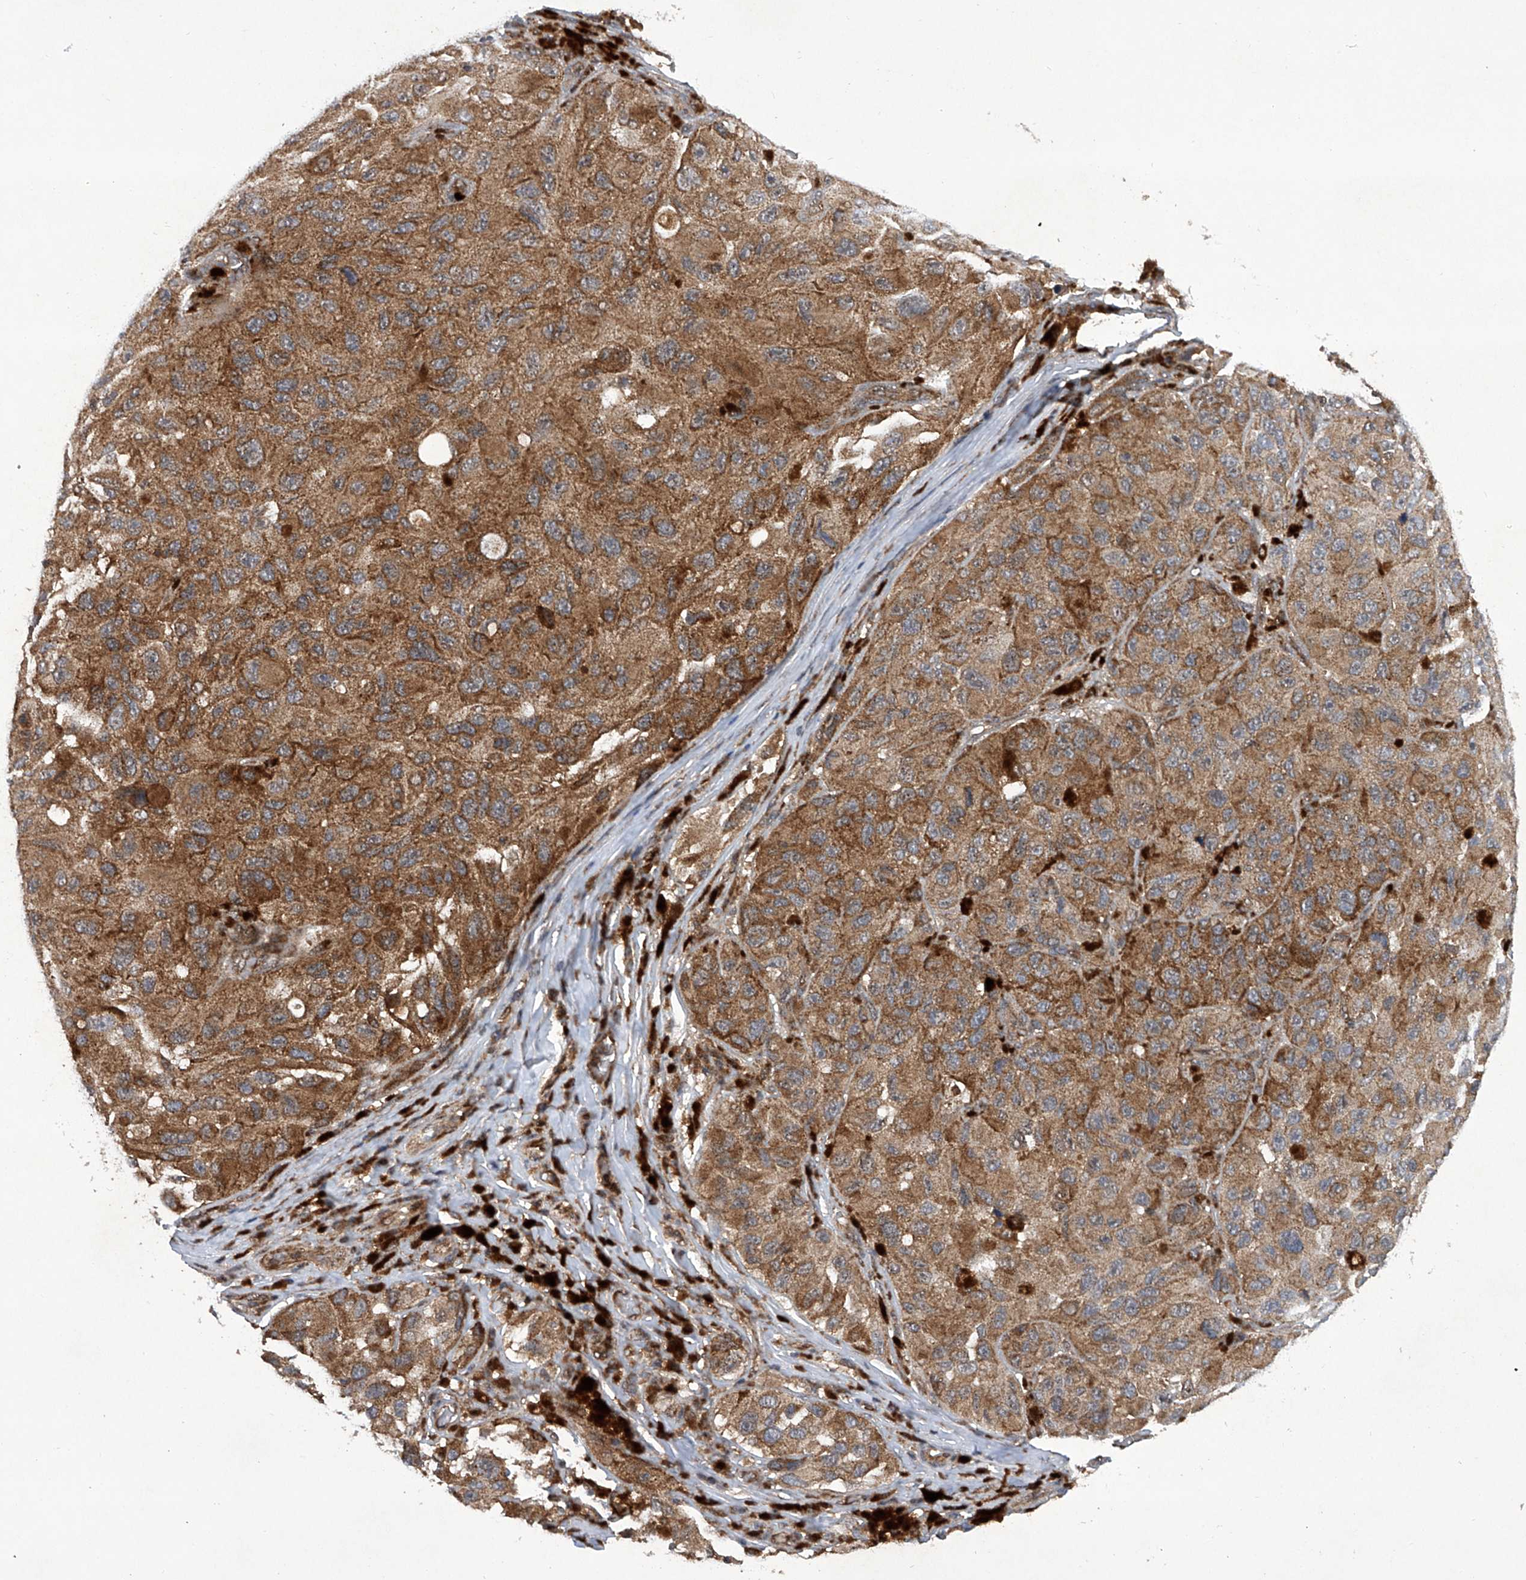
{"staining": {"intensity": "moderate", "quantity": ">75%", "location": "cytoplasmic/membranous"}, "tissue": "melanoma", "cell_type": "Tumor cells", "image_type": "cancer", "snomed": [{"axis": "morphology", "description": "Malignant melanoma, NOS"}, {"axis": "topography", "description": "Skin"}], "caption": "An IHC histopathology image of neoplastic tissue is shown. Protein staining in brown shows moderate cytoplasmic/membranous positivity in malignant melanoma within tumor cells.", "gene": "CISH", "patient": {"sex": "female", "age": 73}}